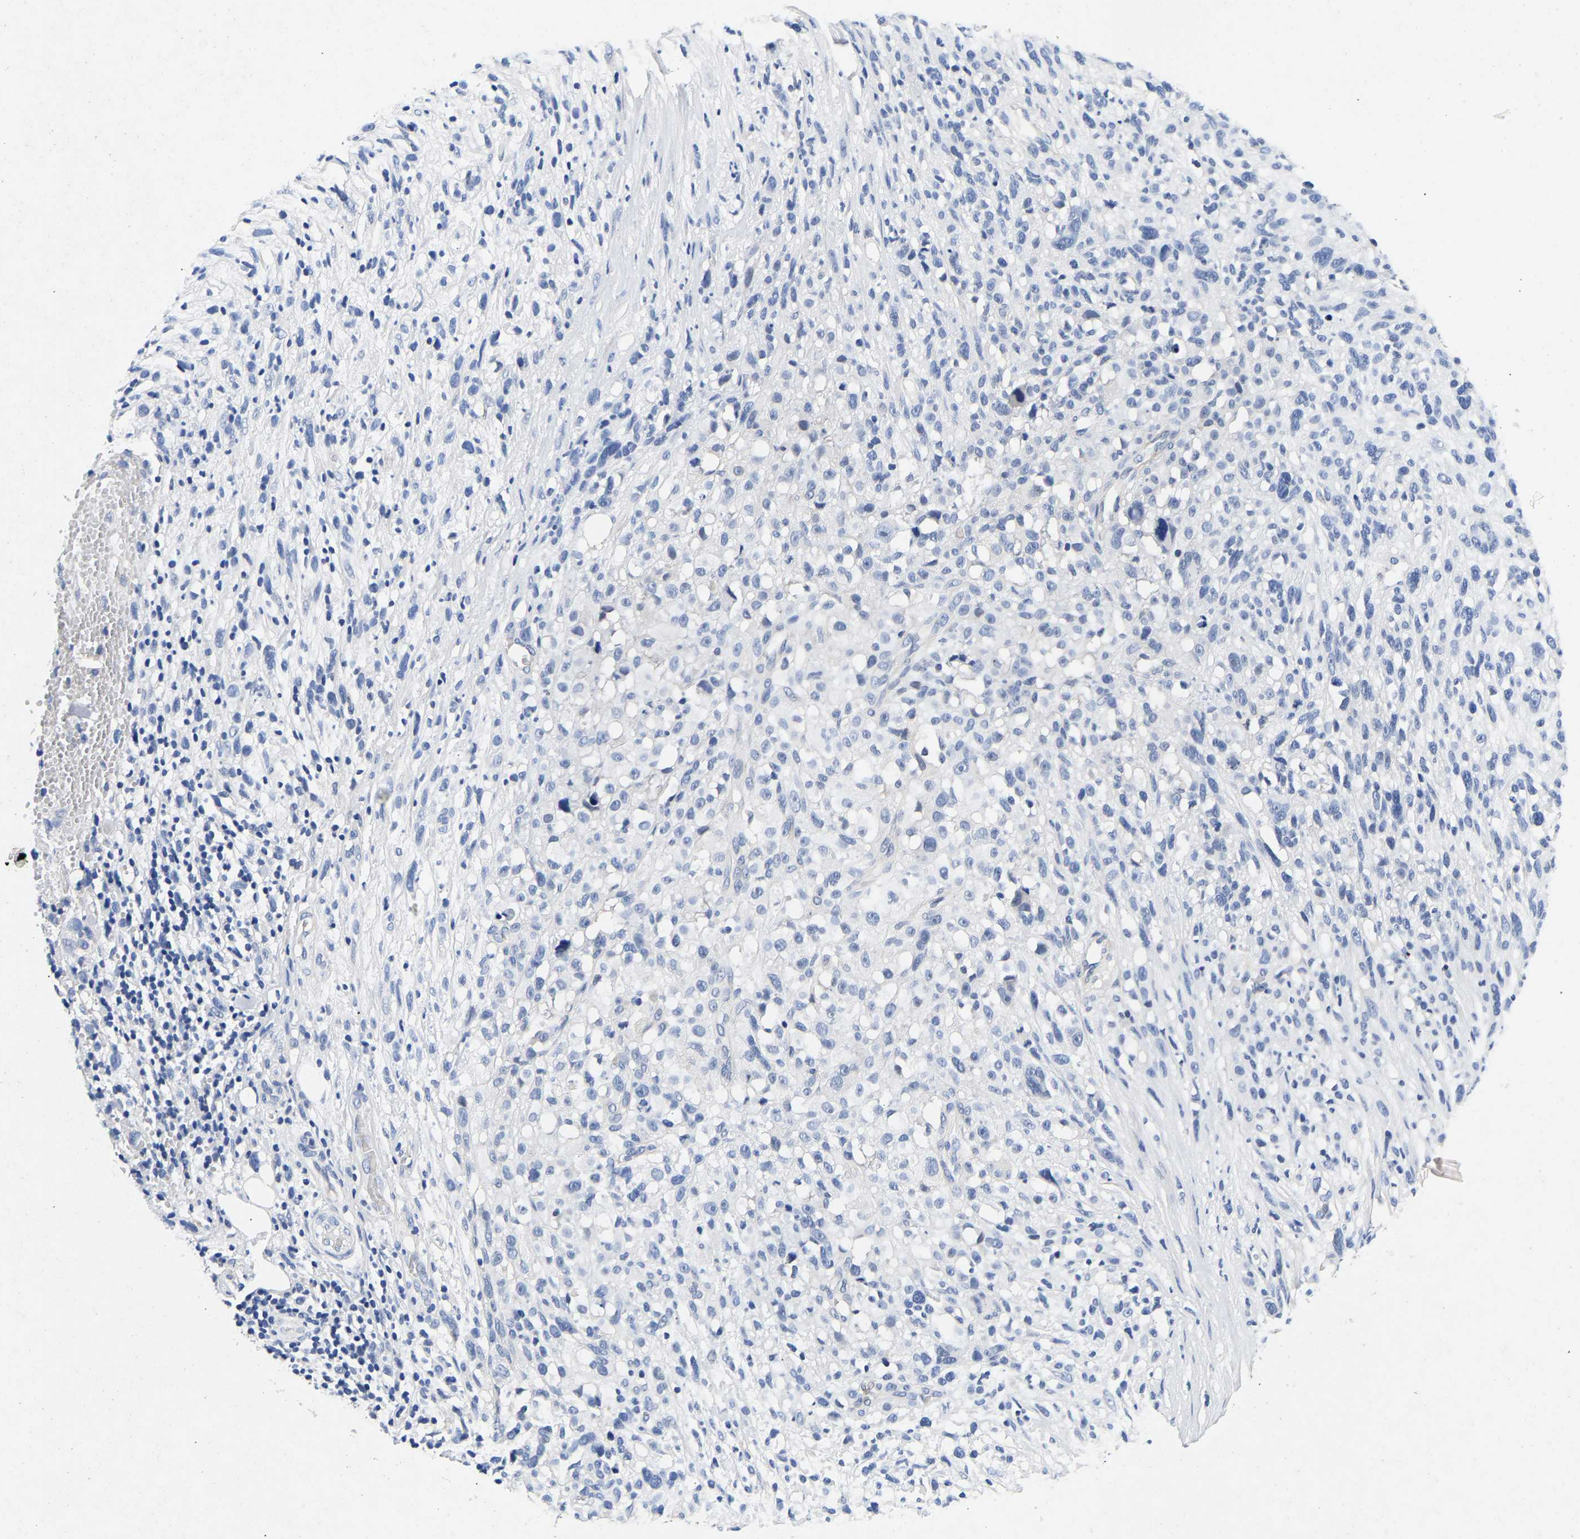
{"staining": {"intensity": "negative", "quantity": "none", "location": "none"}, "tissue": "melanoma", "cell_type": "Tumor cells", "image_type": "cancer", "snomed": [{"axis": "morphology", "description": "Malignant melanoma, NOS"}, {"axis": "topography", "description": "Skin"}], "caption": "An image of human malignant melanoma is negative for staining in tumor cells.", "gene": "CCDC6", "patient": {"sex": "female", "age": 55}}